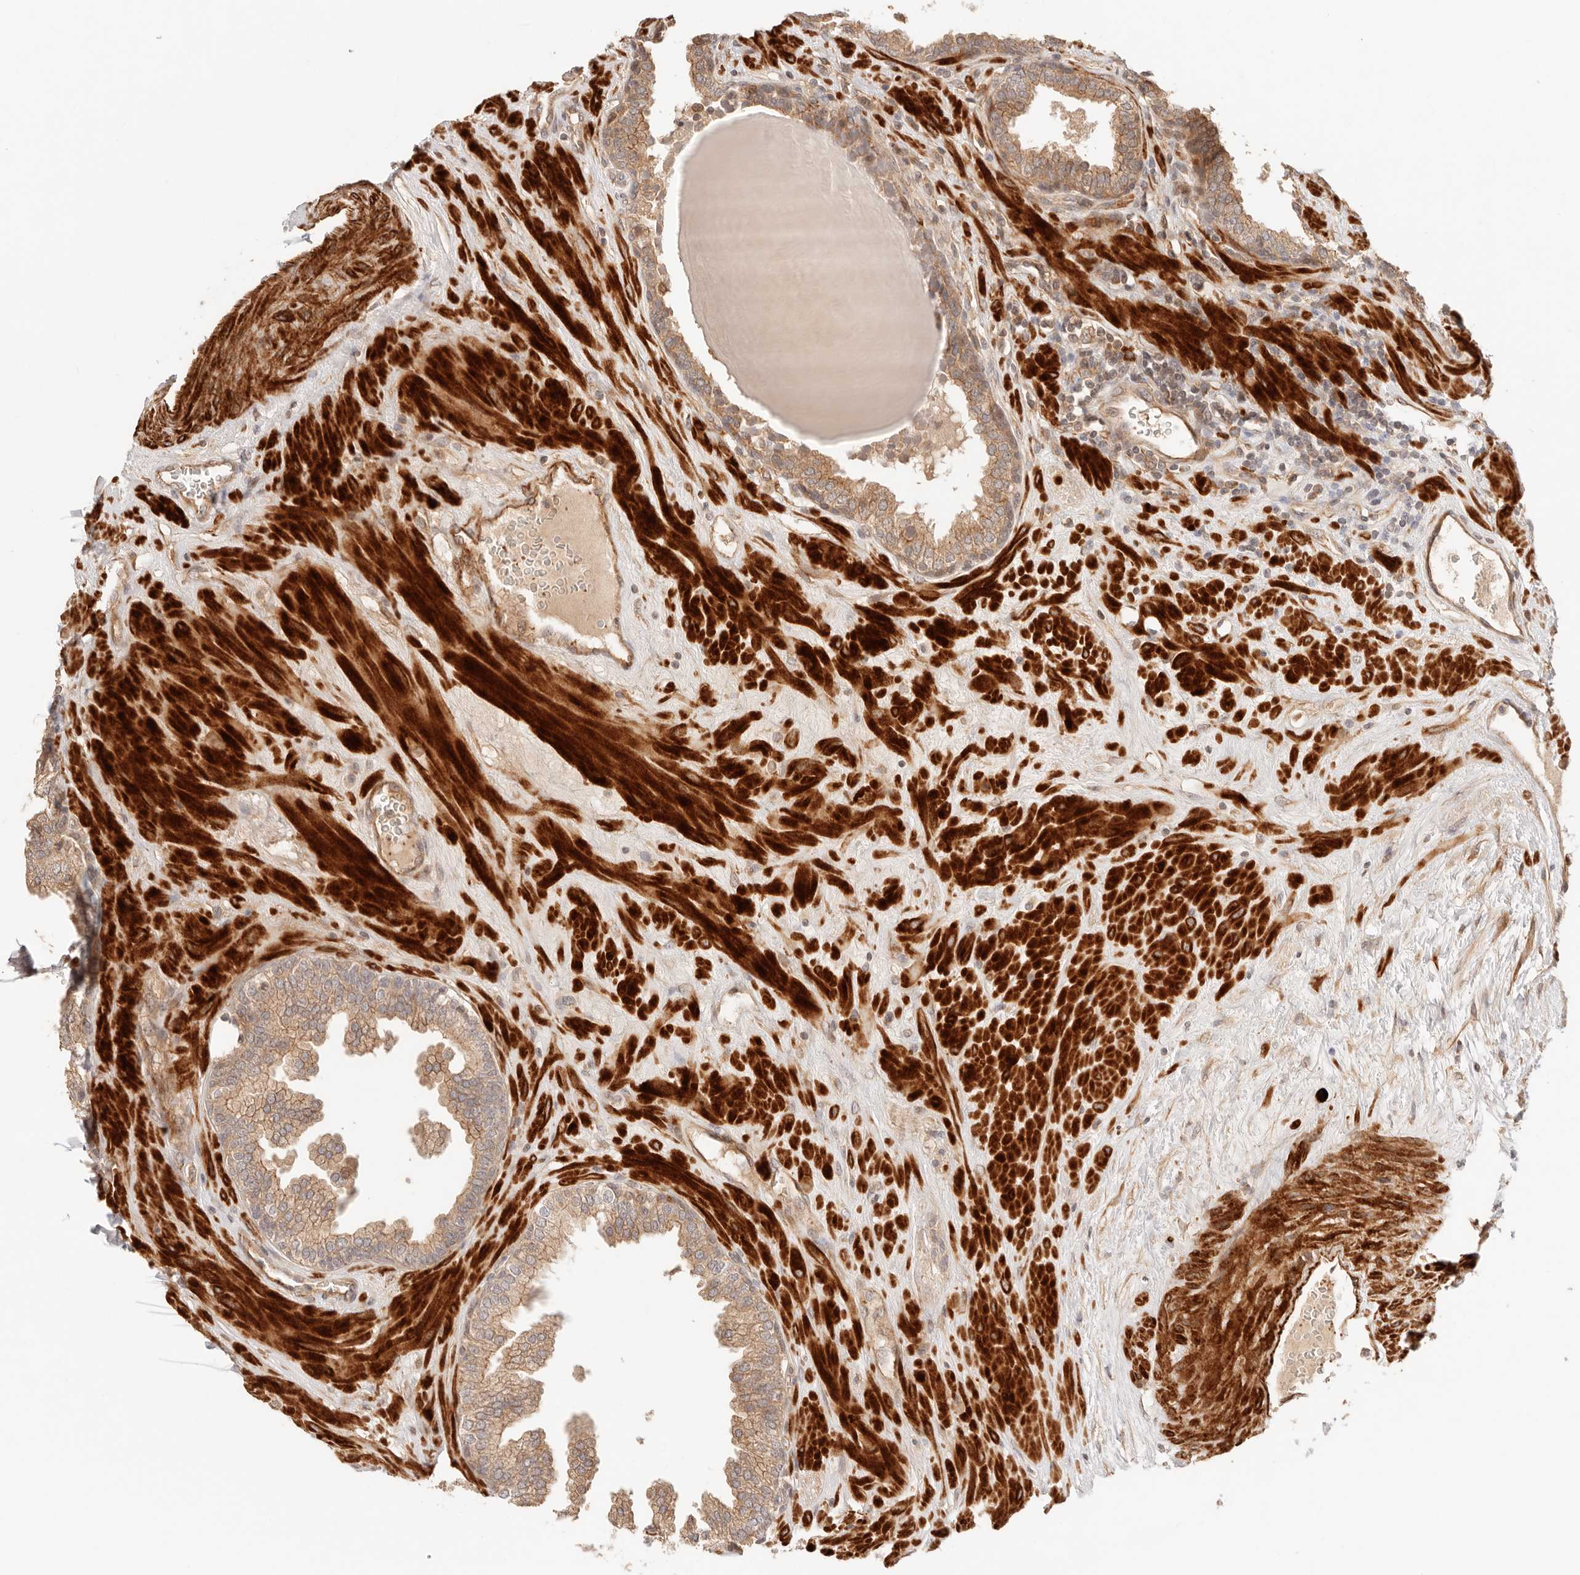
{"staining": {"intensity": "moderate", "quantity": ">75%", "location": "cytoplasmic/membranous"}, "tissue": "prostate", "cell_type": "Glandular cells", "image_type": "normal", "snomed": [{"axis": "morphology", "description": "Normal tissue, NOS"}, {"axis": "topography", "description": "Prostate"}], "caption": "Immunohistochemistry histopathology image of benign prostate: human prostate stained using immunohistochemistry (IHC) reveals medium levels of moderate protein expression localized specifically in the cytoplasmic/membranous of glandular cells, appearing as a cytoplasmic/membranous brown color.", "gene": "IL1R2", "patient": {"sex": "male", "age": 51}}